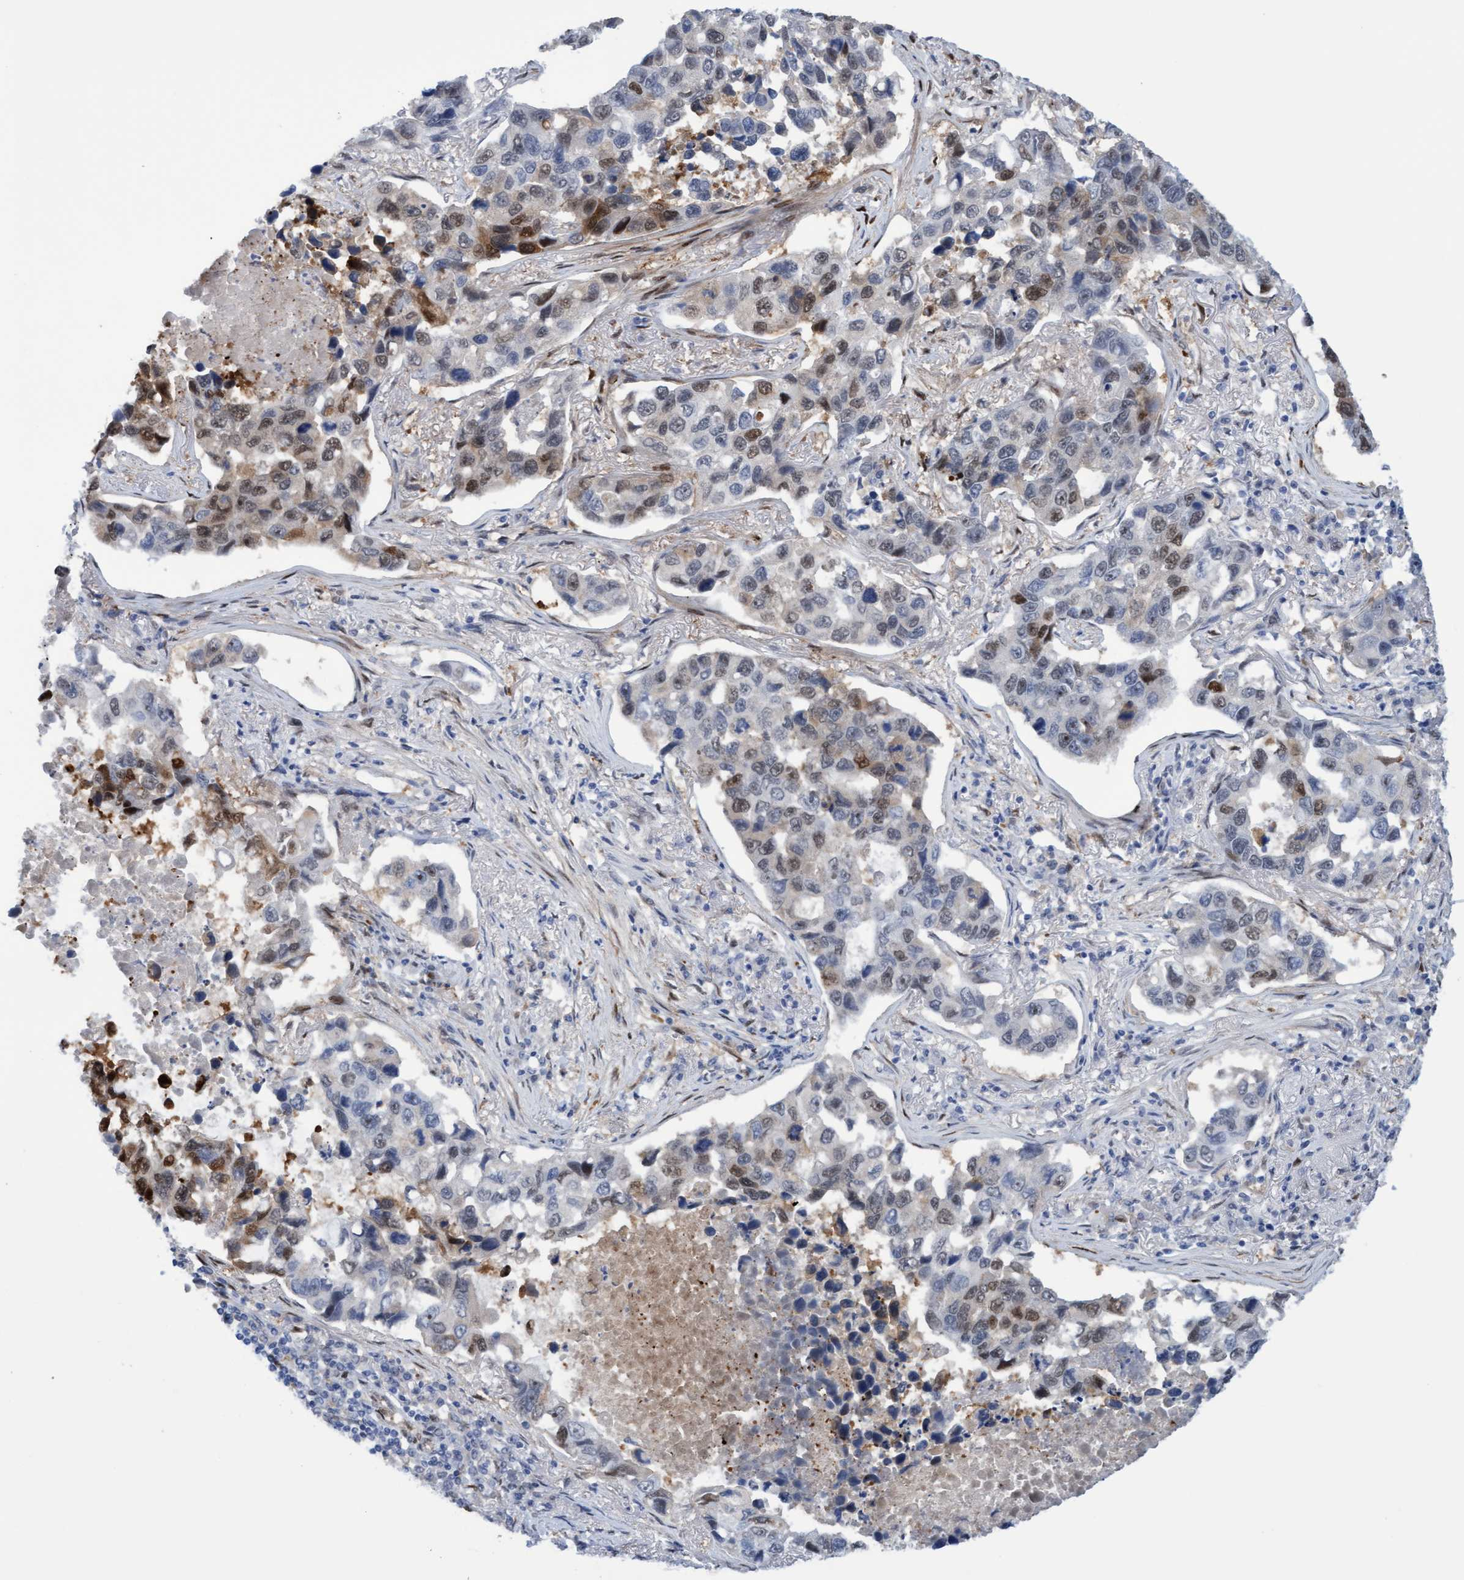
{"staining": {"intensity": "moderate", "quantity": "25%-75%", "location": "nuclear"}, "tissue": "lung cancer", "cell_type": "Tumor cells", "image_type": "cancer", "snomed": [{"axis": "morphology", "description": "Adenocarcinoma, NOS"}, {"axis": "topography", "description": "Lung"}], "caption": "Moderate nuclear protein expression is seen in about 25%-75% of tumor cells in adenocarcinoma (lung). Ihc stains the protein in brown and the nuclei are stained blue.", "gene": "PINX1", "patient": {"sex": "male", "age": 64}}